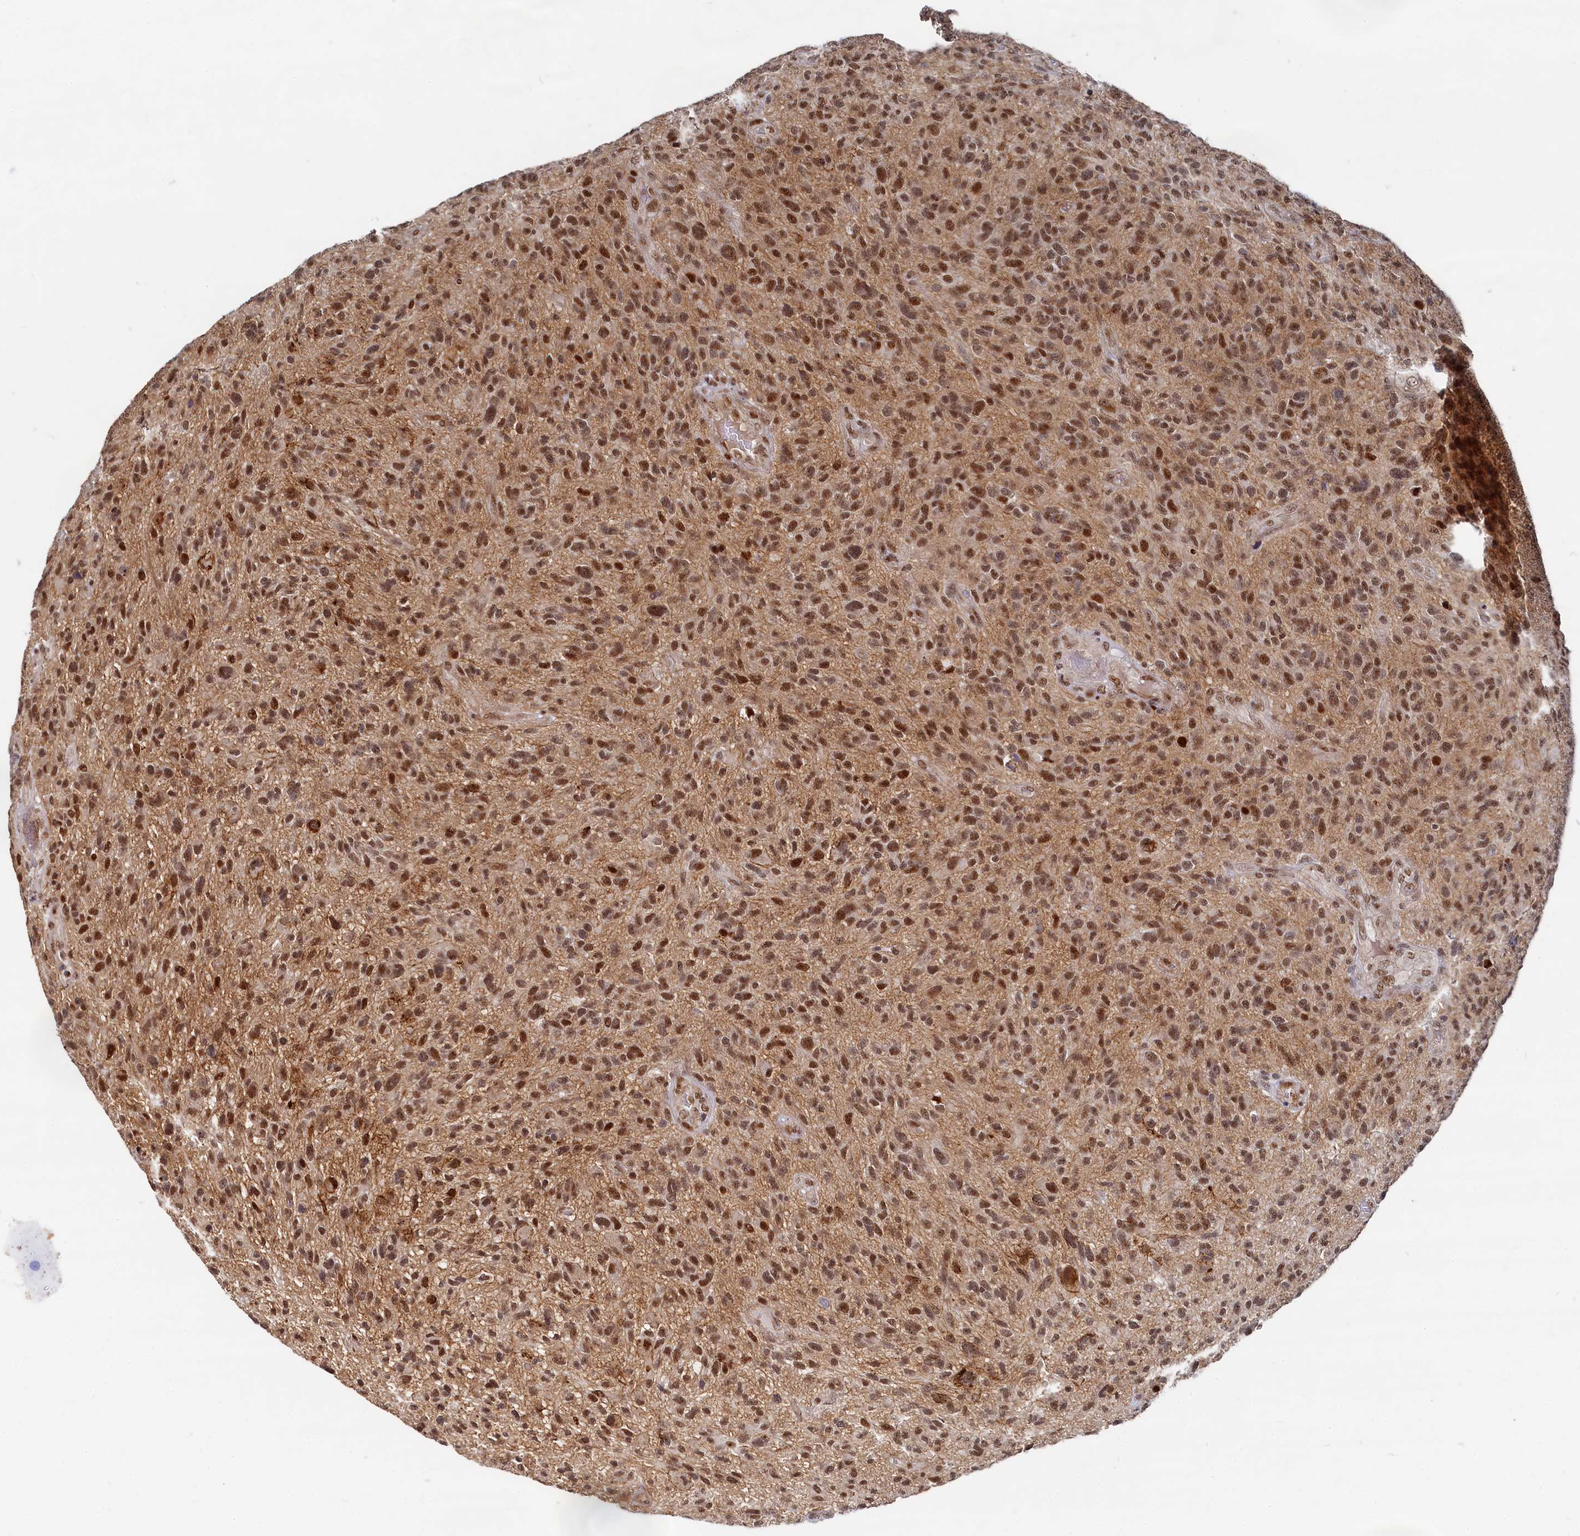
{"staining": {"intensity": "strong", "quantity": ">75%", "location": "nuclear"}, "tissue": "glioma", "cell_type": "Tumor cells", "image_type": "cancer", "snomed": [{"axis": "morphology", "description": "Glioma, malignant, High grade"}, {"axis": "topography", "description": "Brain"}], "caption": "Strong nuclear protein expression is appreciated in approximately >75% of tumor cells in malignant high-grade glioma.", "gene": "BUB3", "patient": {"sex": "male", "age": 47}}